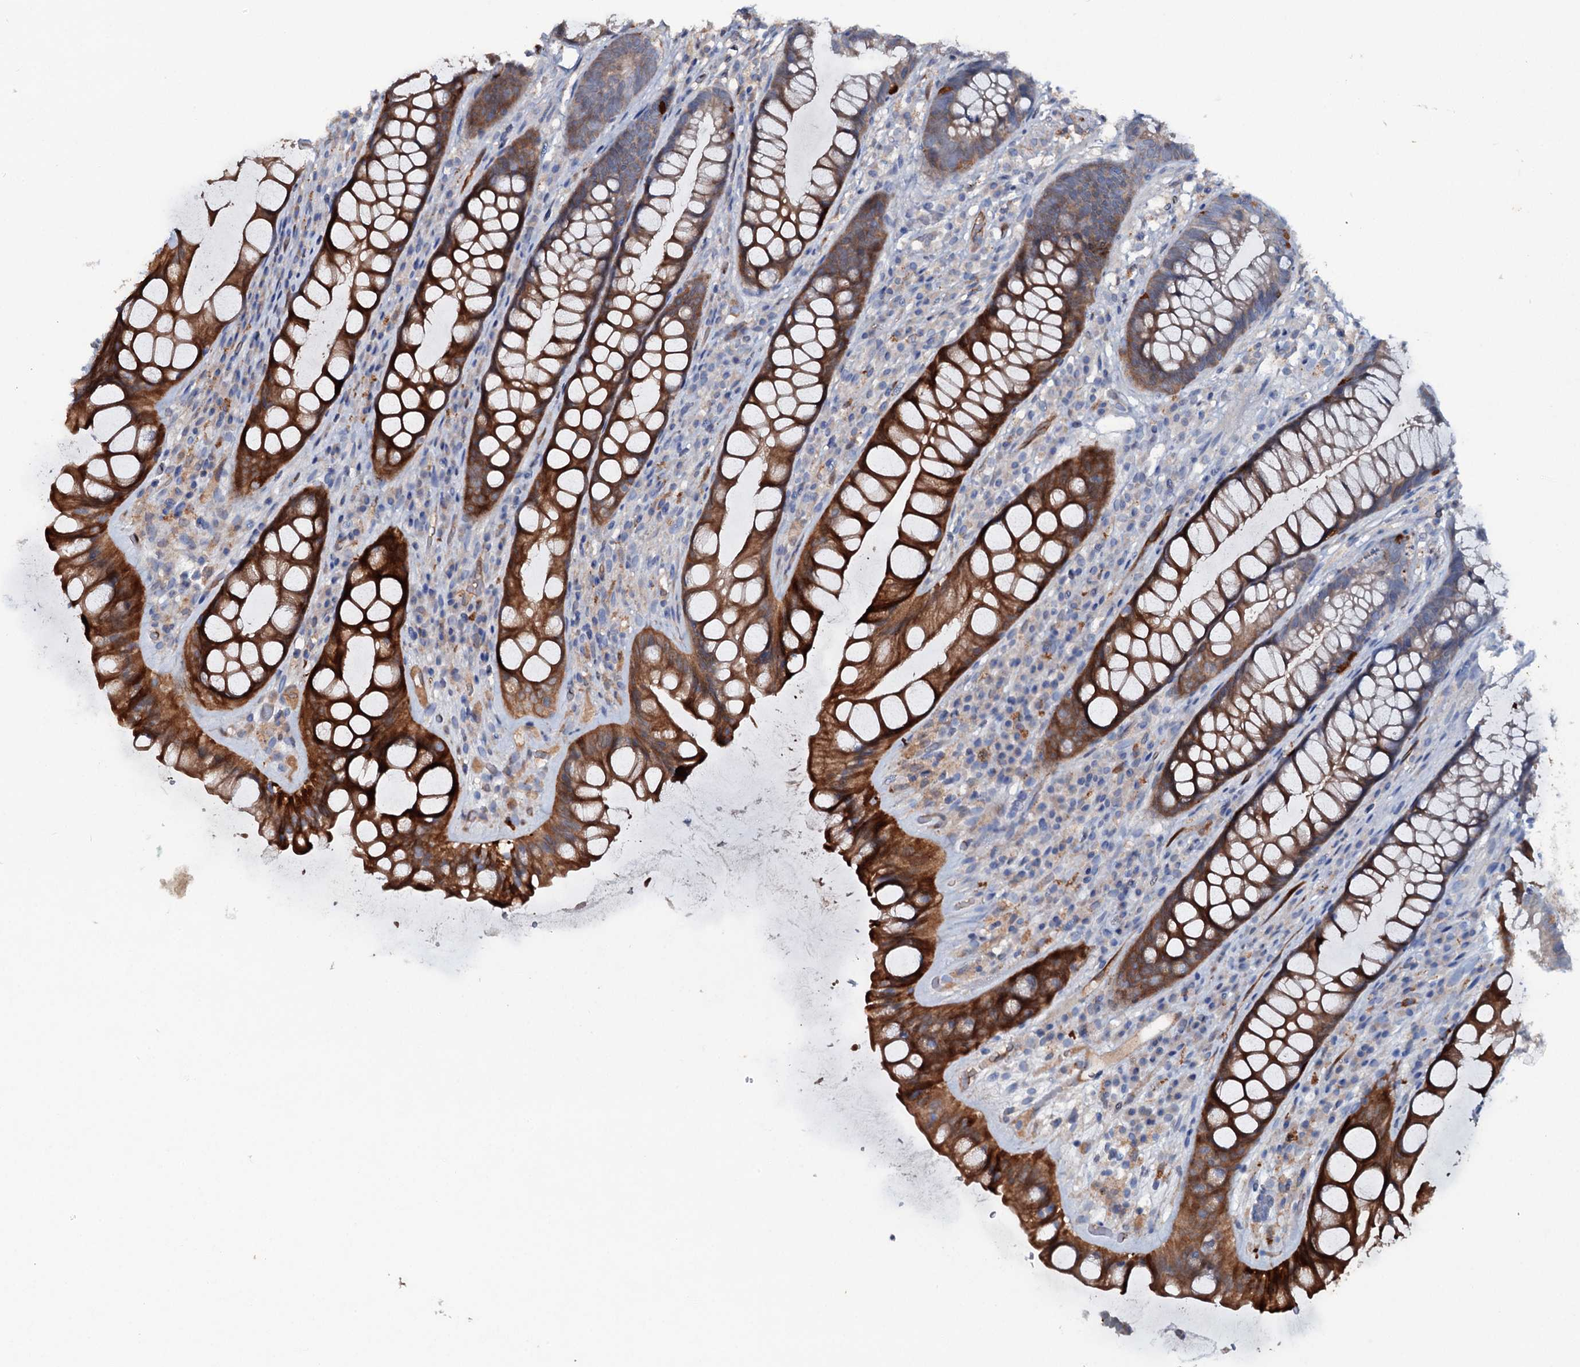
{"staining": {"intensity": "strong", "quantity": ">75%", "location": "cytoplasmic/membranous"}, "tissue": "rectum", "cell_type": "Glandular cells", "image_type": "normal", "snomed": [{"axis": "morphology", "description": "Normal tissue, NOS"}, {"axis": "topography", "description": "Rectum"}], "caption": "This is a photomicrograph of IHC staining of unremarkable rectum, which shows strong staining in the cytoplasmic/membranous of glandular cells.", "gene": "IL17RD", "patient": {"sex": "male", "age": 74}}